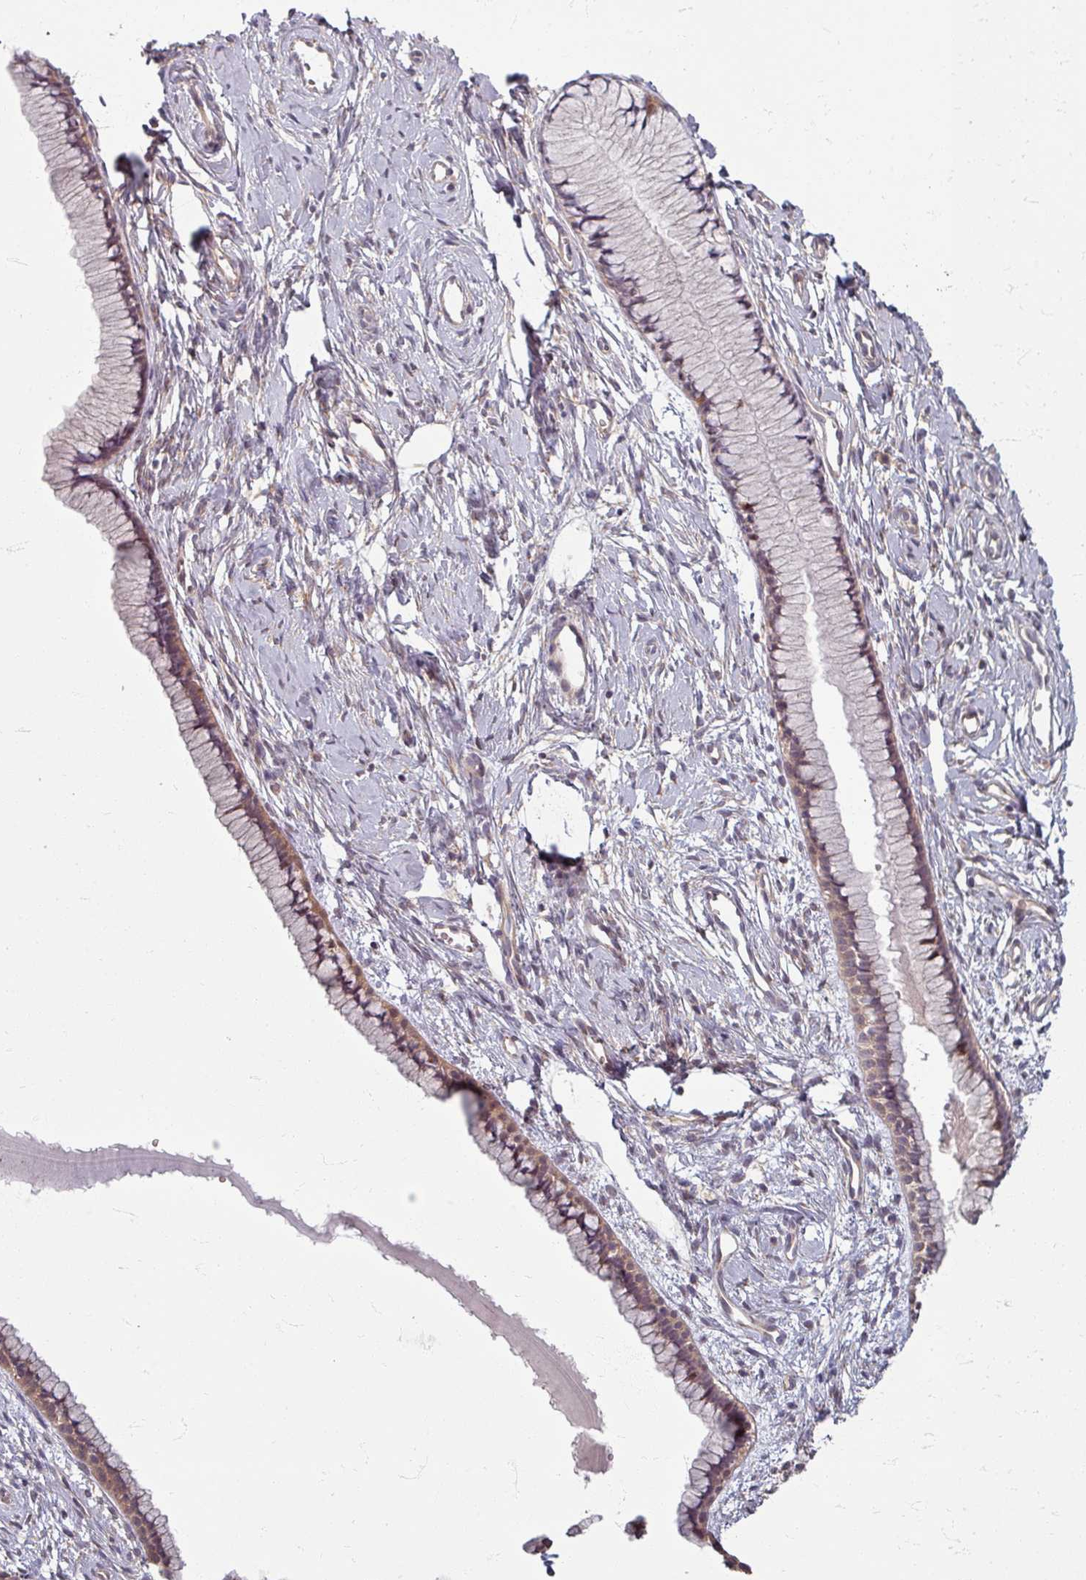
{"staining": {"intensity": "moderate", "quantity": ">75%", "location": "cytoplasmic/membranous"}, "tissue": "cervix", "cell_type": "Glandular cells", "image_type": "normal", "snomed": [{"axis": "morphology", "description": "Normal tissue, NOS"}, {"axis": "topography", "description": "Cervix"}], "caption": "Protein expression analysis of normal cervix demonstrates moderate cytoplasmic/membranous staining in approximately >75% of glandular cells. Nuclei are stained in blue.", "gene": "STAM", "patient": {"sex": "female", "age": 40}}